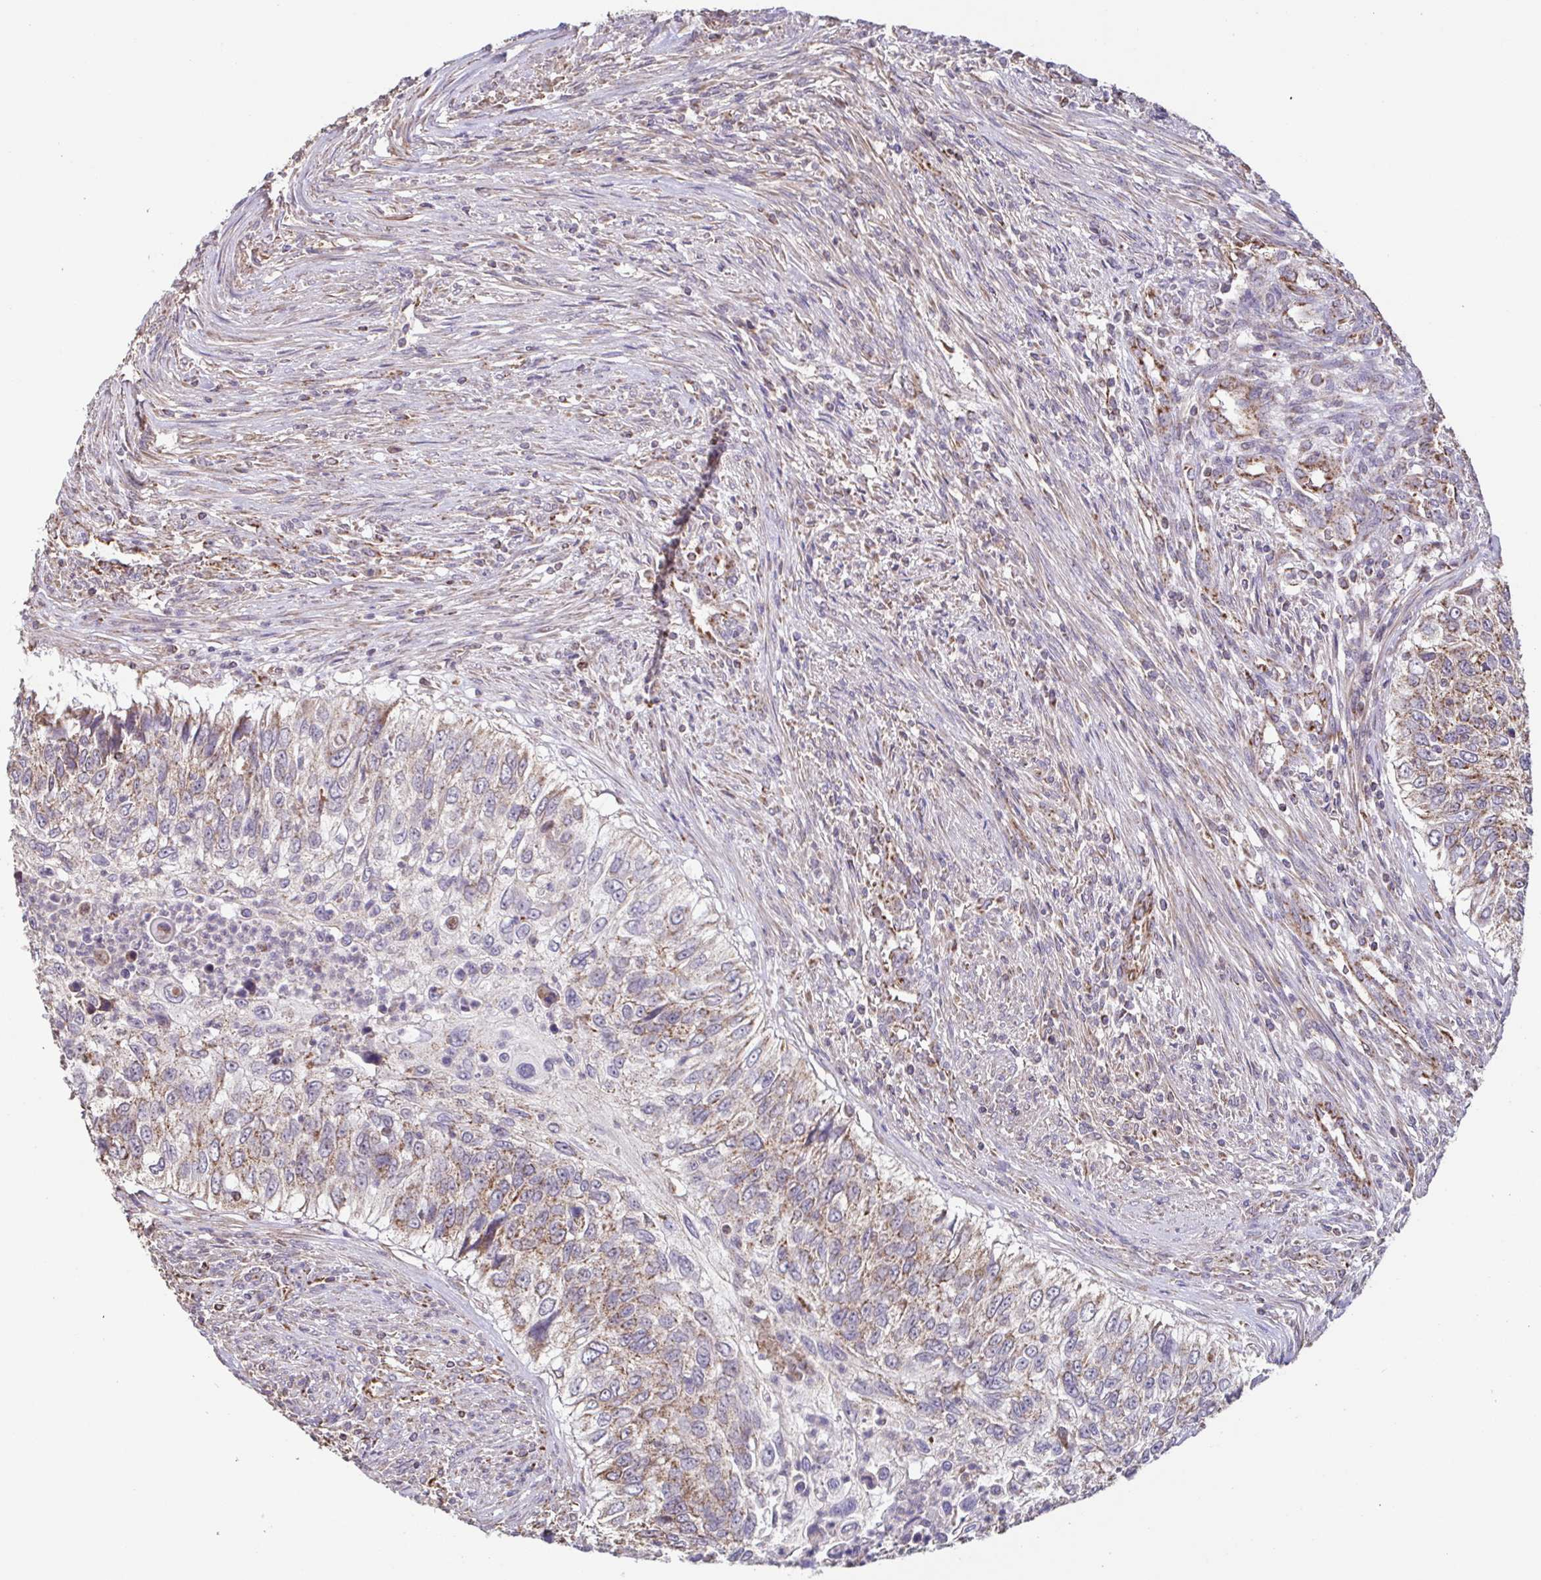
{"staining": {"intensity": "weak", "quantity": "25%-75%", "location": "cytoplasmic/membranous"}, "tissue": "urothelial cancer", "cell_type": "Tumor cells", "image_type": "cancer", "snomed": [{"axis": "morphology", "description": "Urothelial carcinoma, High grade"}, {"axis": "topography", "description": "Urinary bladder"}], "caption": "A brown stain labels weak cytoplasmic/membranous expression of a protein in urothelial cancer tumor cells.", "gene": "DIP2B", "patient": {"sex": "female", "age": 60}}